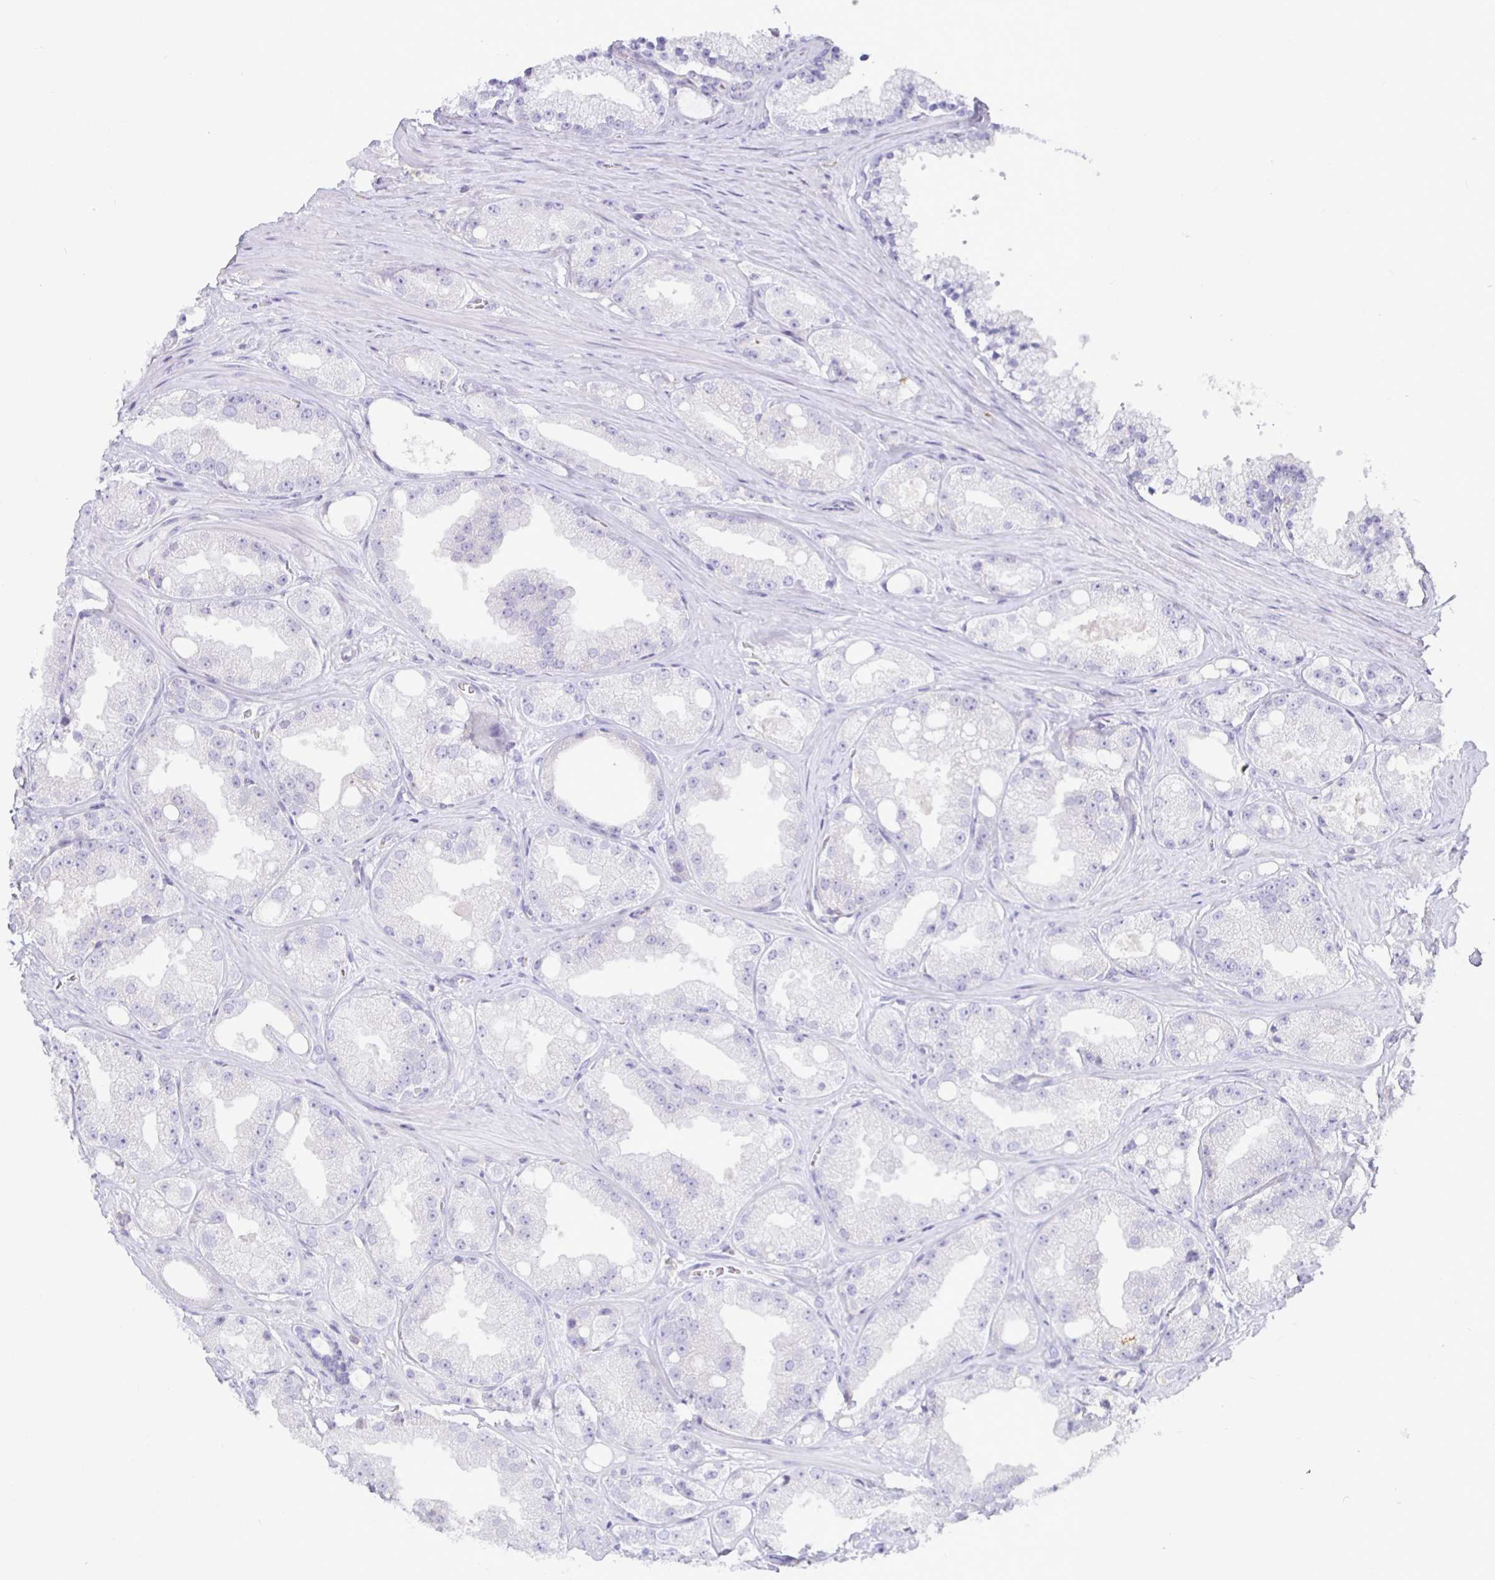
{"staining": {"intensity": "negative", "quantity": "none", "location": "none"}, "tissue": "prostate cancer", "cell_type": "Tumor cells", "image_type": "cancer", "snomed": [{"axis": "morphology", "description": "Adenocarcinoma, High grade"}, {"axis": "topography", "description": "Prostate"}], "caption": "This is a micrograph of IHC staining of prostate cancer, which shows no staining in tumor cells.", "gene": "SIRPA", "patient": {"sex": "male", "age": 66}}